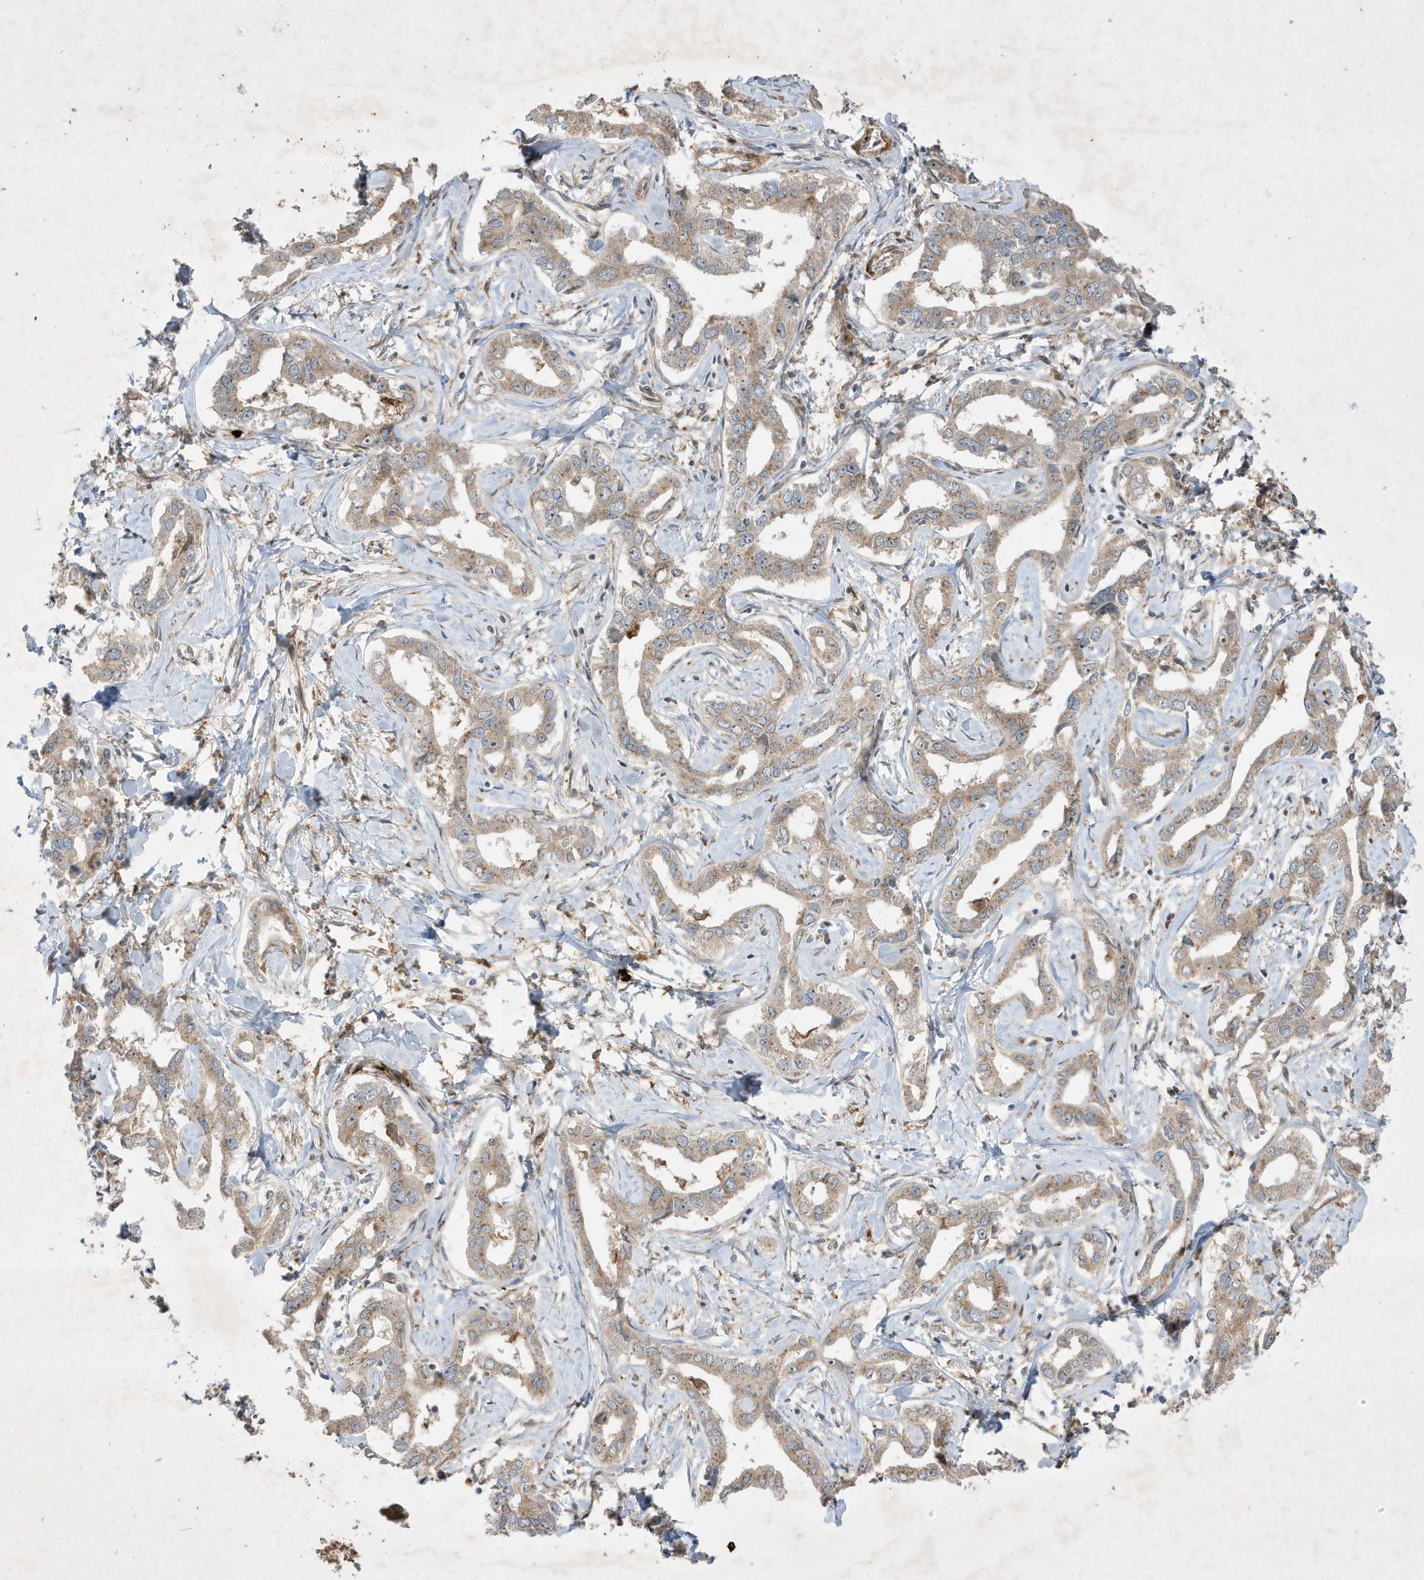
{"staining": {"intensity": "weak", "quantity": "25%-75%", "location": "cytoplasmic/membranous"}, "tissue": "liver cancer", "cell_type": "Tumor cells", "image_type": "cancer", "snomed": [{"axis": "morphology", "description": "Cholangiocarcinoma"}, {"axis": "topography", "description": "Liver"}], "caption": "Immunohistochemical staining of liver cholangiocarcinoma shows low levels of weak cytoplasmic/membranous positivity in about 25%-75% of tumor cells.", "gene": "IFT57", "patient": {"sex": "male", "age": 59}}